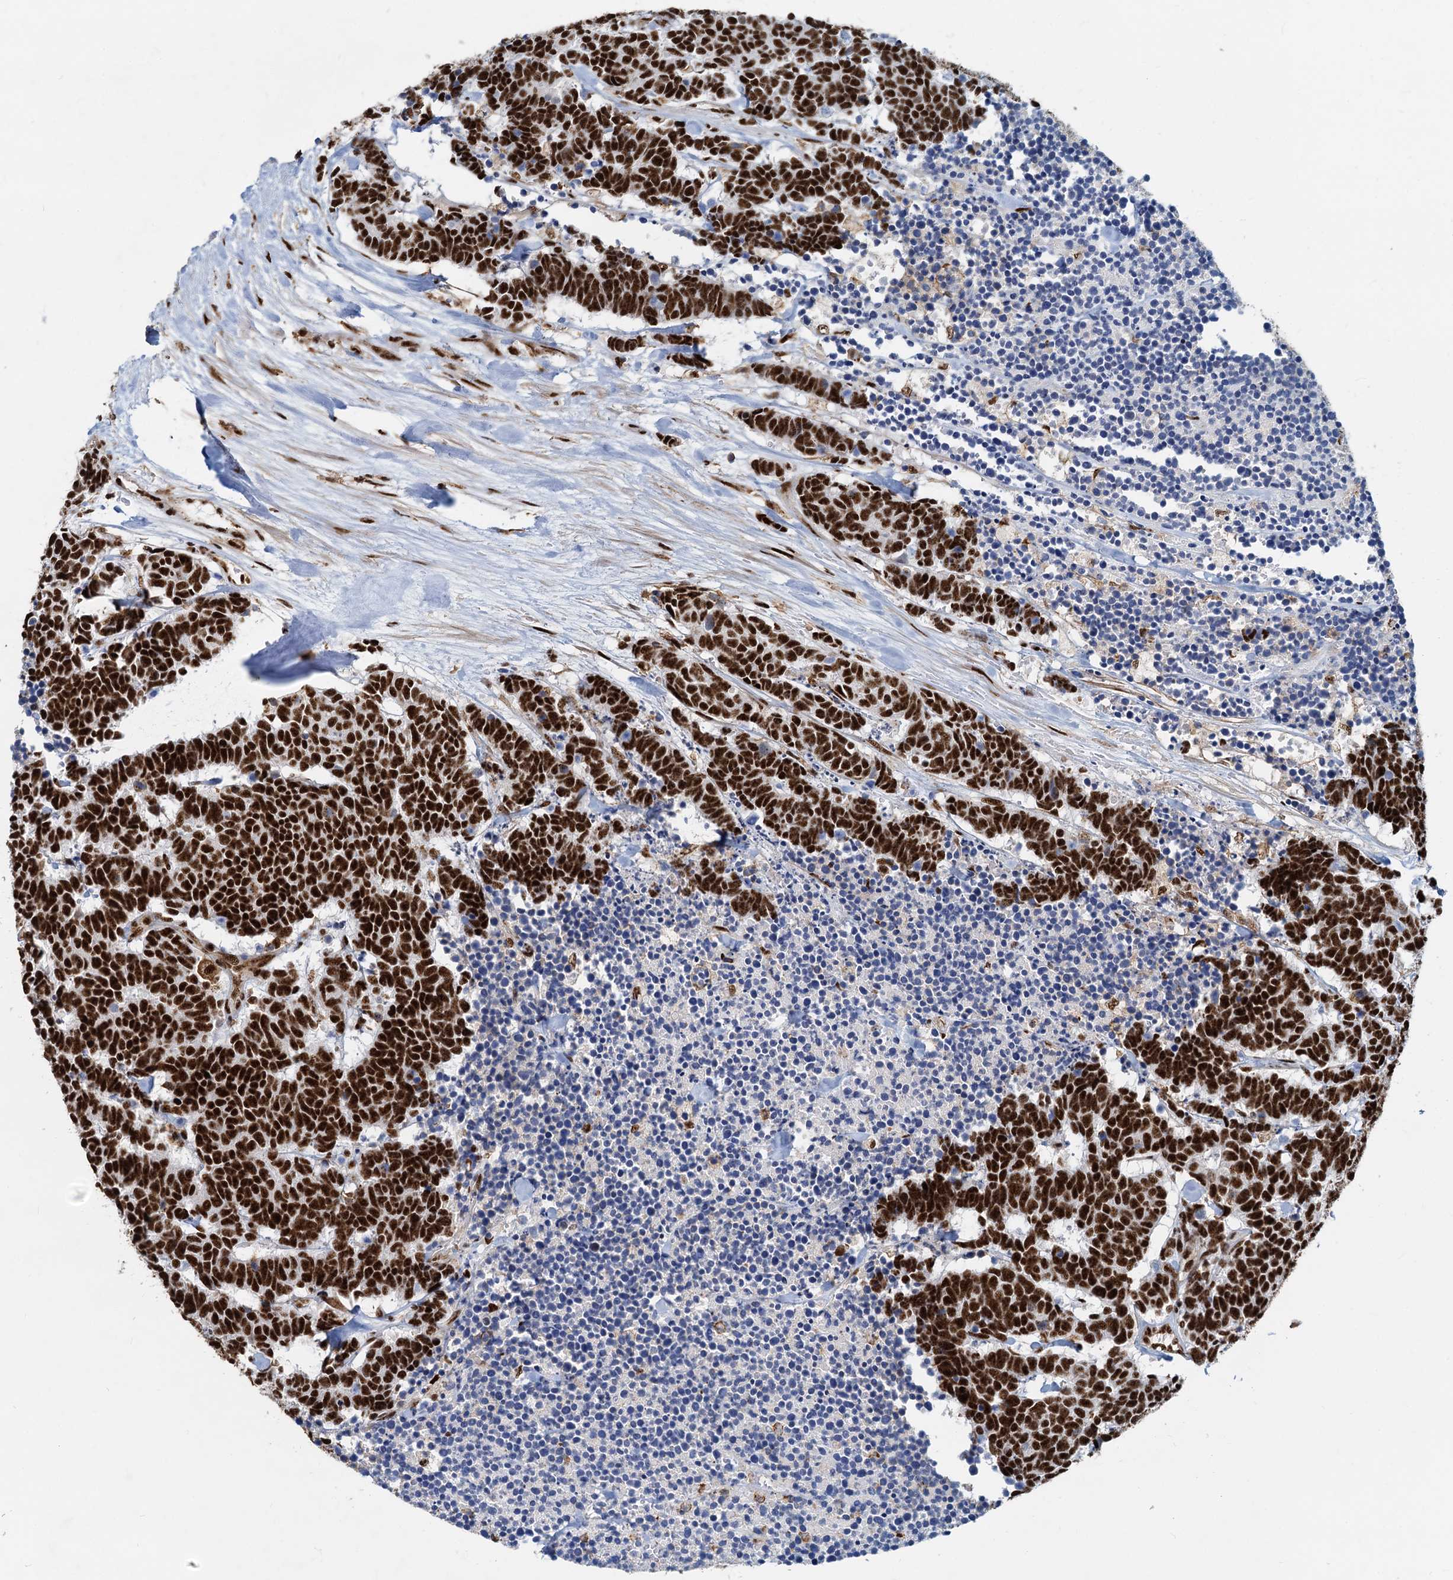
{"staining": {"intensity": "strong", "quantity": ">75%", "location": "nuclear"}, "tissue": "carcinoid", "cell_type": "Tumor cells", "image_type": "cancer", "snomed": [{"axis": "morphology", "description": "Carcinoma, NOS"}, {"axis": "morphology", "description": "Carcinoid, malignant, NOS"}, {"axis": "topography", "description": "Urinary bladder"}], "caption": "Tumor cells exhibit high levels of strong nuclear expression in approximately >75% of cells in human carcinoma.", "gene": "RBM26", "patient": {"sex": "male", "age": 57}}